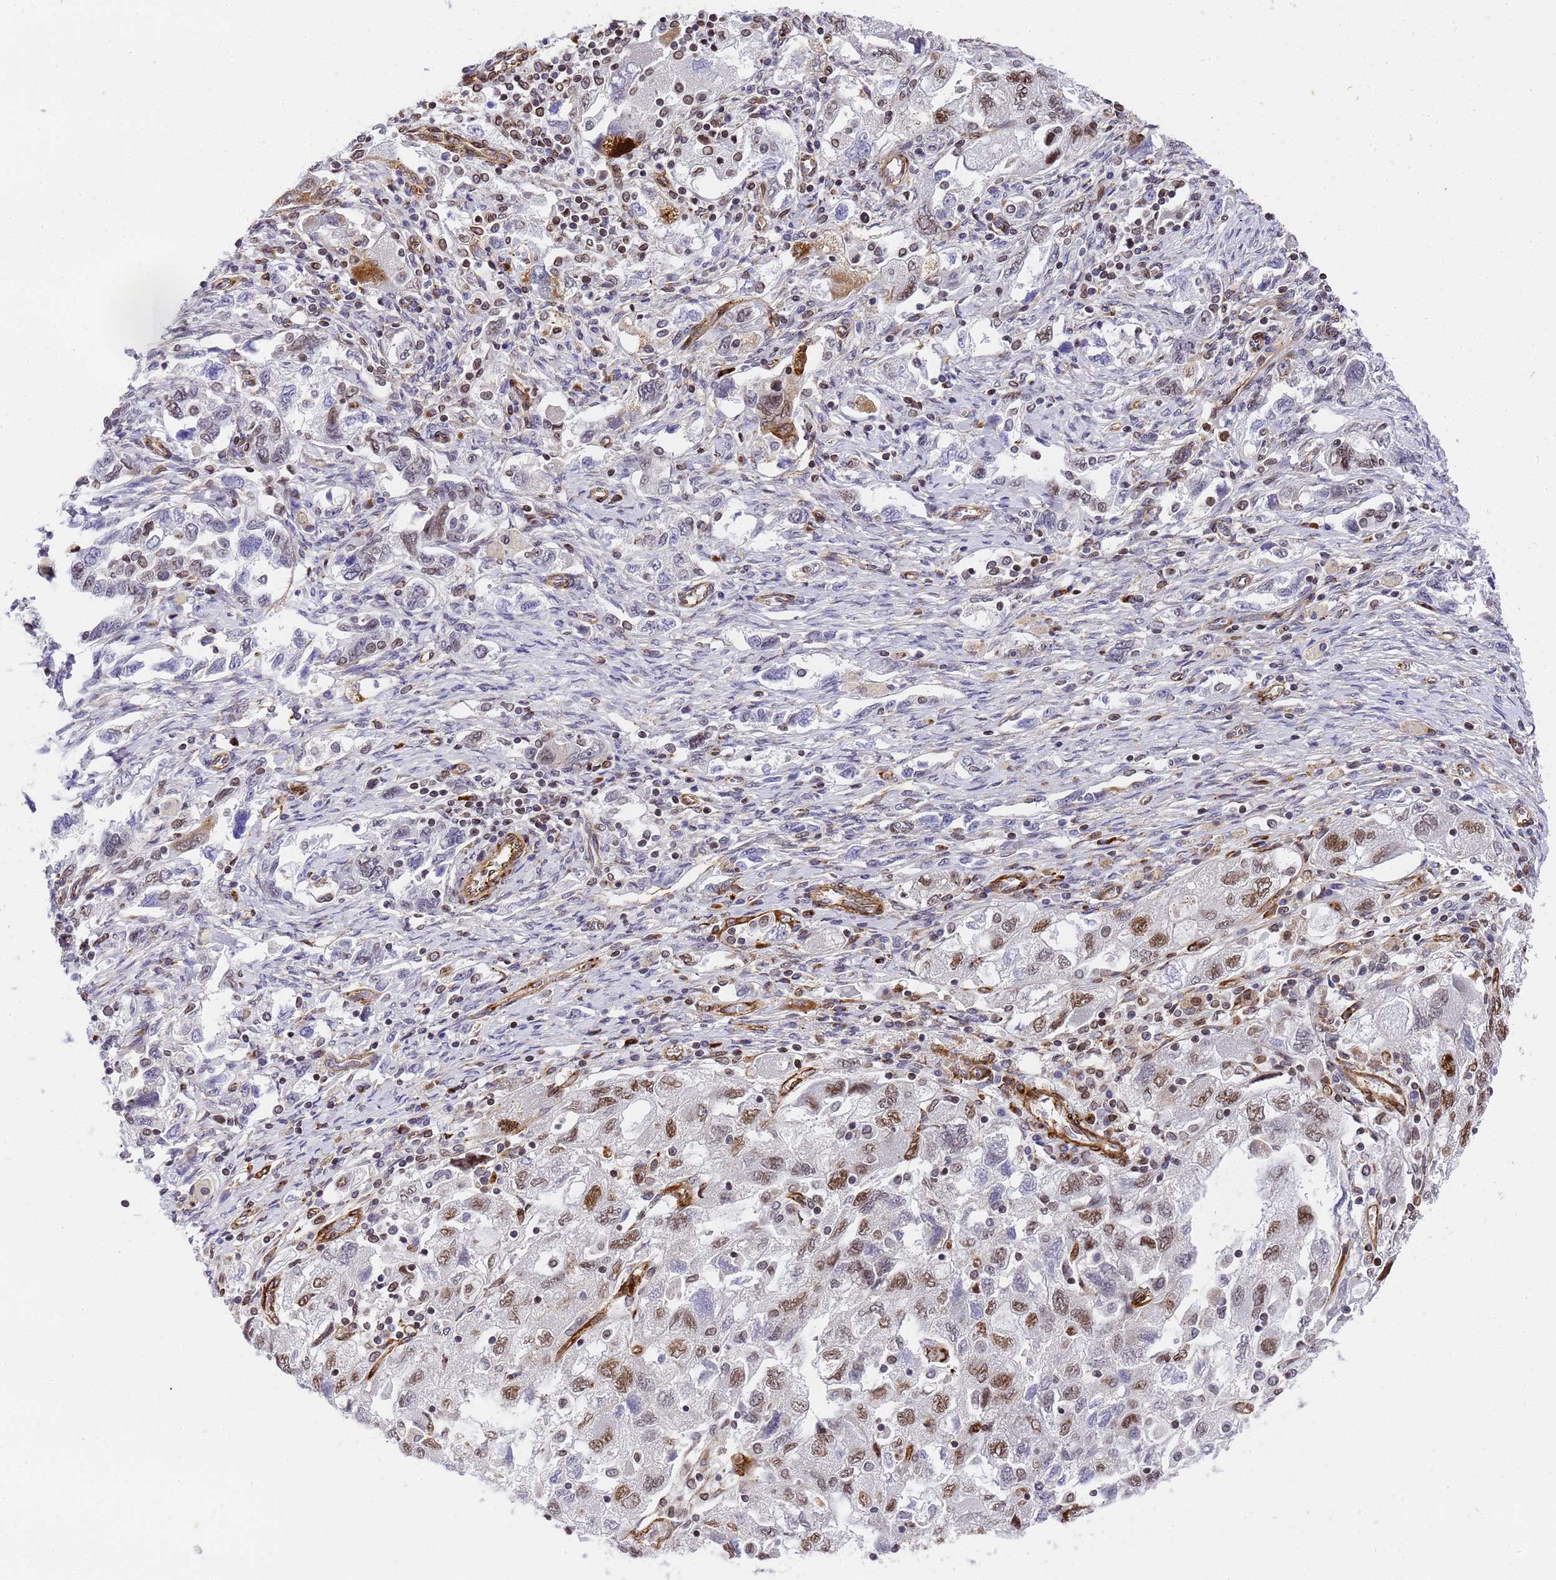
{"staining": {"intensity": "strong", "quantity": "25%-75%", "location": "cytoplasmic/membranous,nuclear"}, "tissue": "ovarian cancer", "cell_type": "Tumor cells", "image_type": "cancer", "snomed": [{"axis": "morphology", "description": "Carcinoma, NOS"}, {"axis": "morphology", "description": "Cystadenocarcinoma, serous, NOS"}, {"axis": "topography", "description": "Ovary"}], "caption": "Tumor cells exhibit high levels of strong cytoplasmic/membranous and nuclear expression in about 25%-75% of cells in ovarian carcinoma.", "gene": "IGFBP7", "patient": {"sex": "female", "age": 69}}